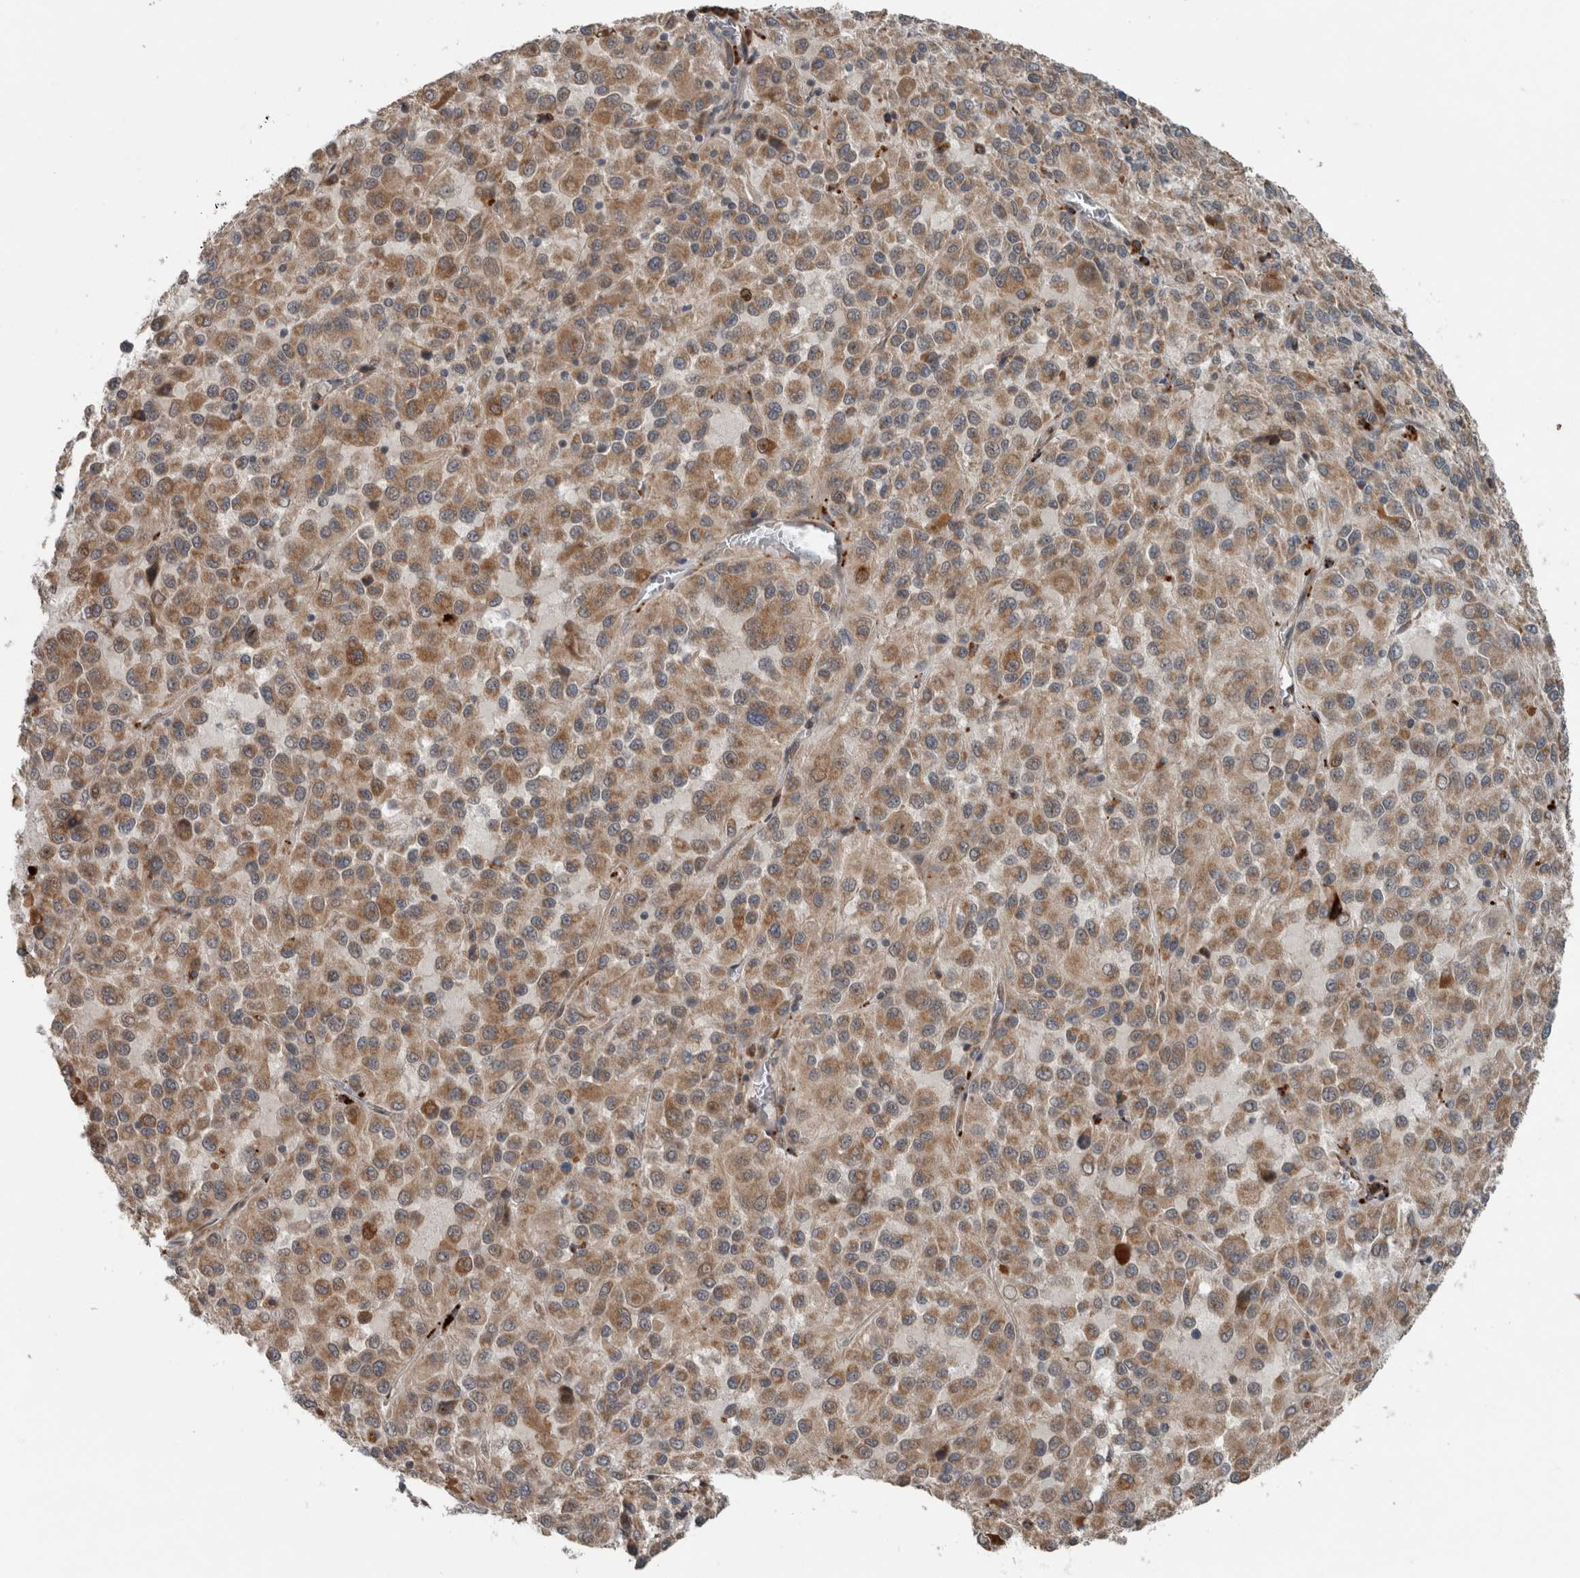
{"staining": {"intensity": "moderate", "quantity": ">75%", "location": "cytoplasmic/membranous"}, "tissue": "melanoma", "cell_type": "Tumor cells", "image_type": "cancer", "snomed": [{"axis": "morphology", "description": "Malignant melanoma, Metastatic site"}, {"axis": "topography", "description": "Lung"}], "caption": "Tumor cells show medium levels of moderate cytoplasmic/membranous positivity in approximately >75% of cells in malignant melanoma (metastatic site).", "gene": "GBA2", "patient": {"sex": "male", "age": 64}}